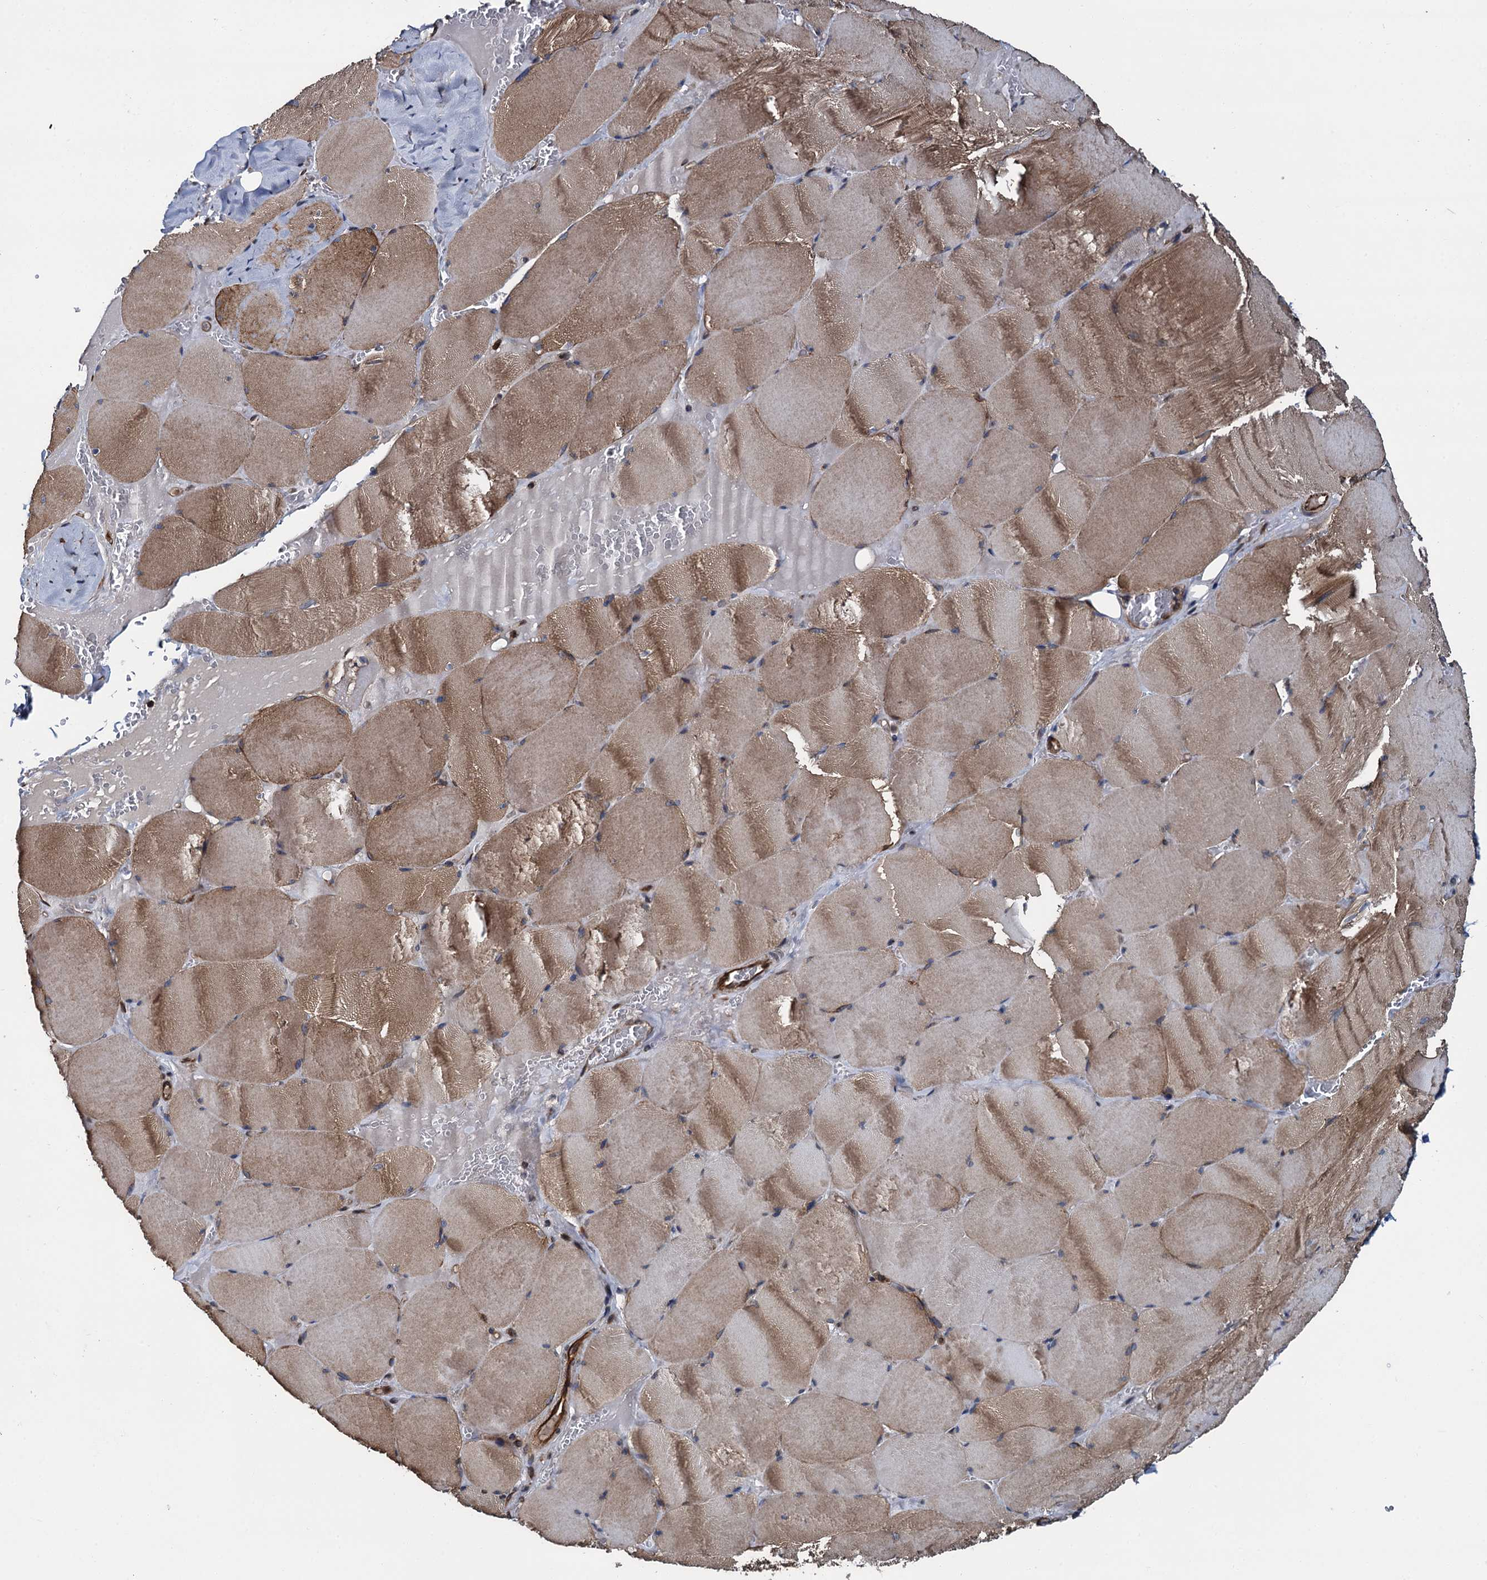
{"staining": {"intensity": "moderate", "quantity": "25%-75%", "location": "cytoplasmic/membranous"}, "tissue": "skeletal muscle", "cell_type": "Myocytes", "image_type": "normal", "snomed": [{"axis": "morphology", "description": "Normal tissue, NOS"}, {"axis": "topography", "description": "Skeletal muscle"}, {"axis": "topography", "description": "Head-Neck"}], "caption": "Immunohistochemical staining of normal skeletal muscle shows medium levels of moderate cytoplasmic/membranous staining in approximately 25%-75% of myocytes.", "gene": "ZFYVE19", "patient": {"sex": "male", "age": 66}}